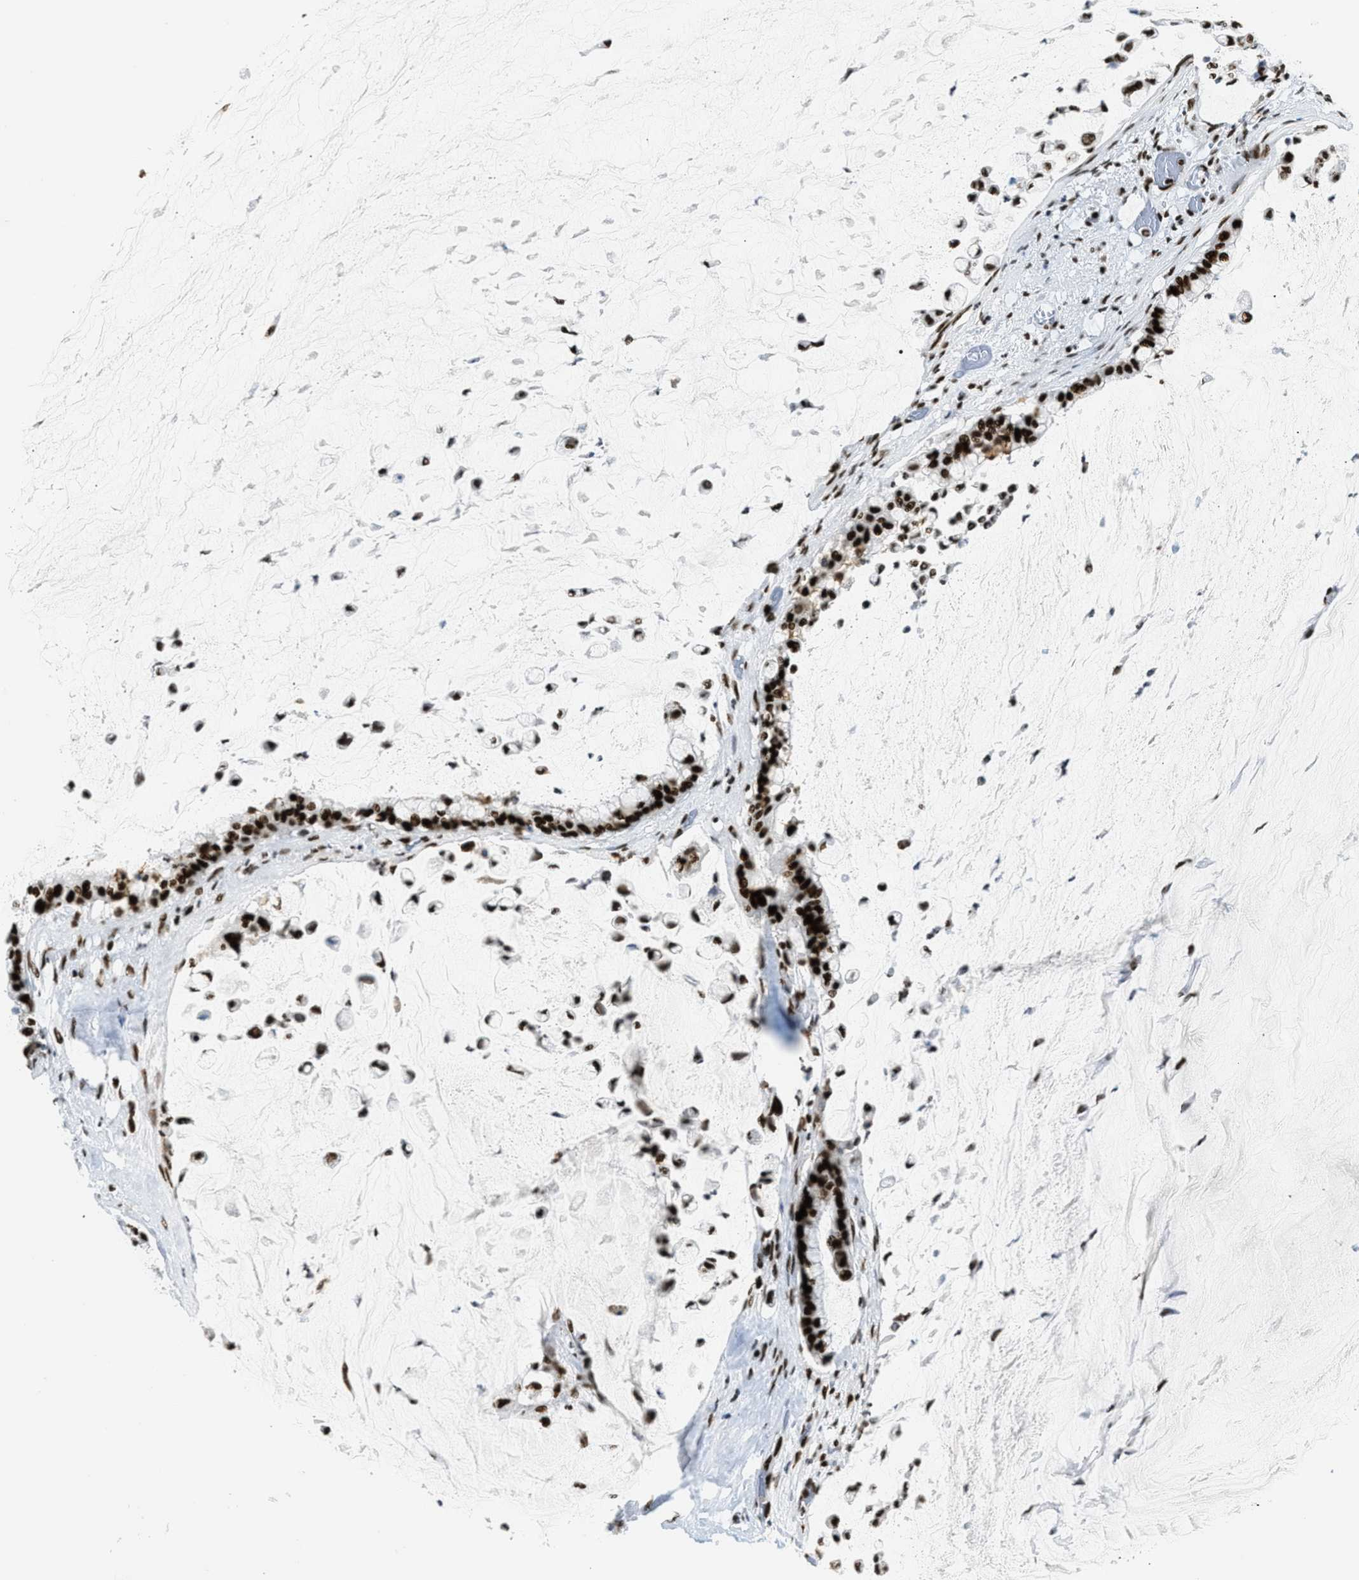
{"staining": {"intensity": "strong", "quantity": ">75%", "location": "nuclear"}, "tissue": "pancreatic cancer", "cell_type": "Tumor cells", "image_type": "cancer", "snomed": [{"axis": "morphology", "description": "Adenocarcinoma, NOS"}, {"axis": "topography", "description": "Pancreas"}], "caption": "DAB immunohistochemical staining of adenocarcinoma (pancreatic) demonstrates strong nuclear protein expression in about >75% of tumor cells.", "gene": "PIF1", "patient": {"sex": "male", "age": 41}}